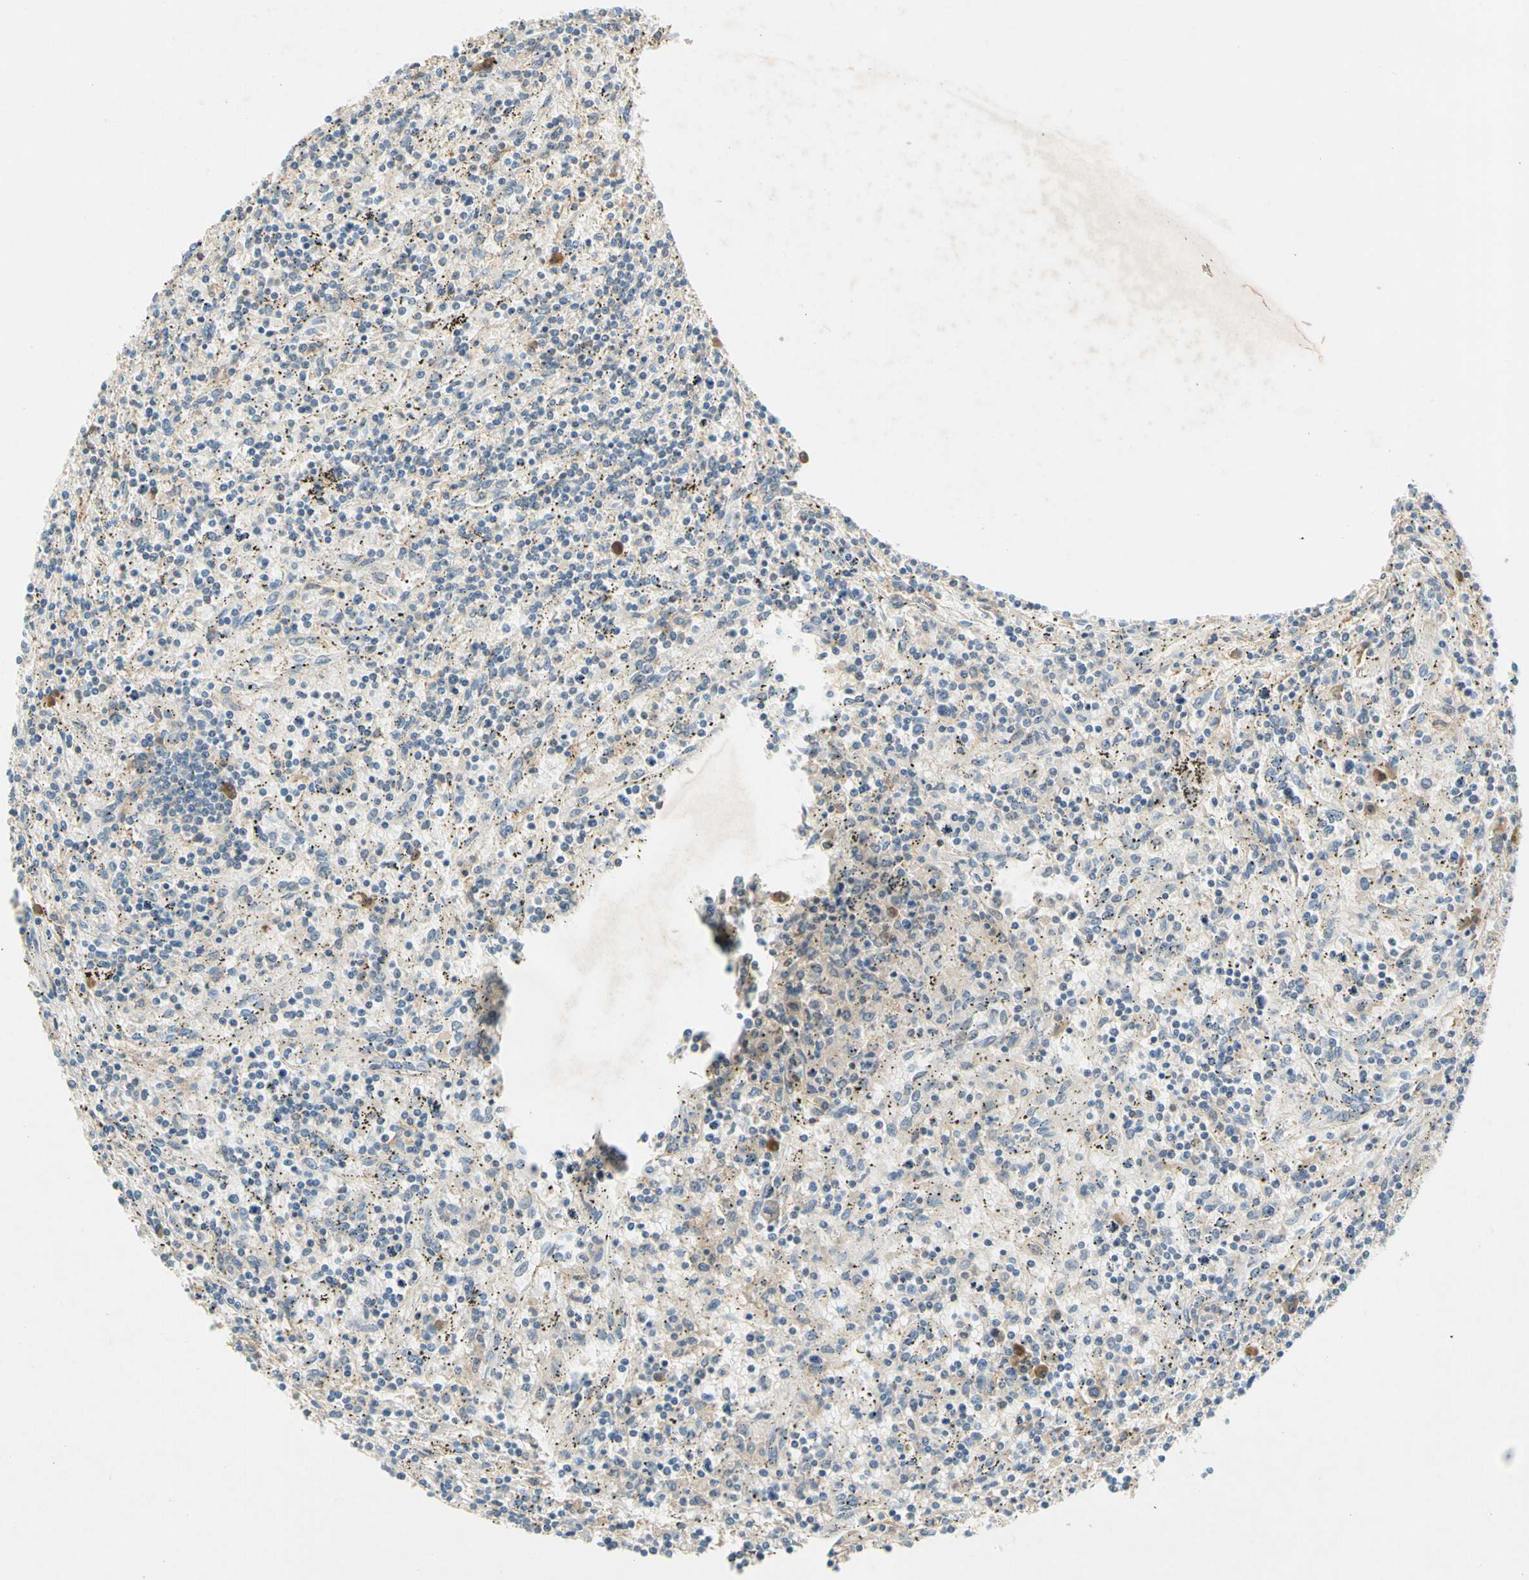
{"staining": {"intensity": "moderate", "quantity": "<25%", "location": "cytoplasmic/membranous"}, "tissue": "lymphoma", "cell_type": "Tumor cells", "image_type": "cancer", "snomed": [{"axis": "morphology", "description": "Malignant lymphoma, non-Hodgkin's type, Low grade"}, {"axis": "topography", "description": "Spleen"}], "caption": "Immunohistochemical staining of lymphoma exhibits low levels of moderate cytoplasmic/membranous protein staining in approximately <25% of tumor cells.", "gene": "WIPI1", "patient": {"sex": "male", "age": 76}}